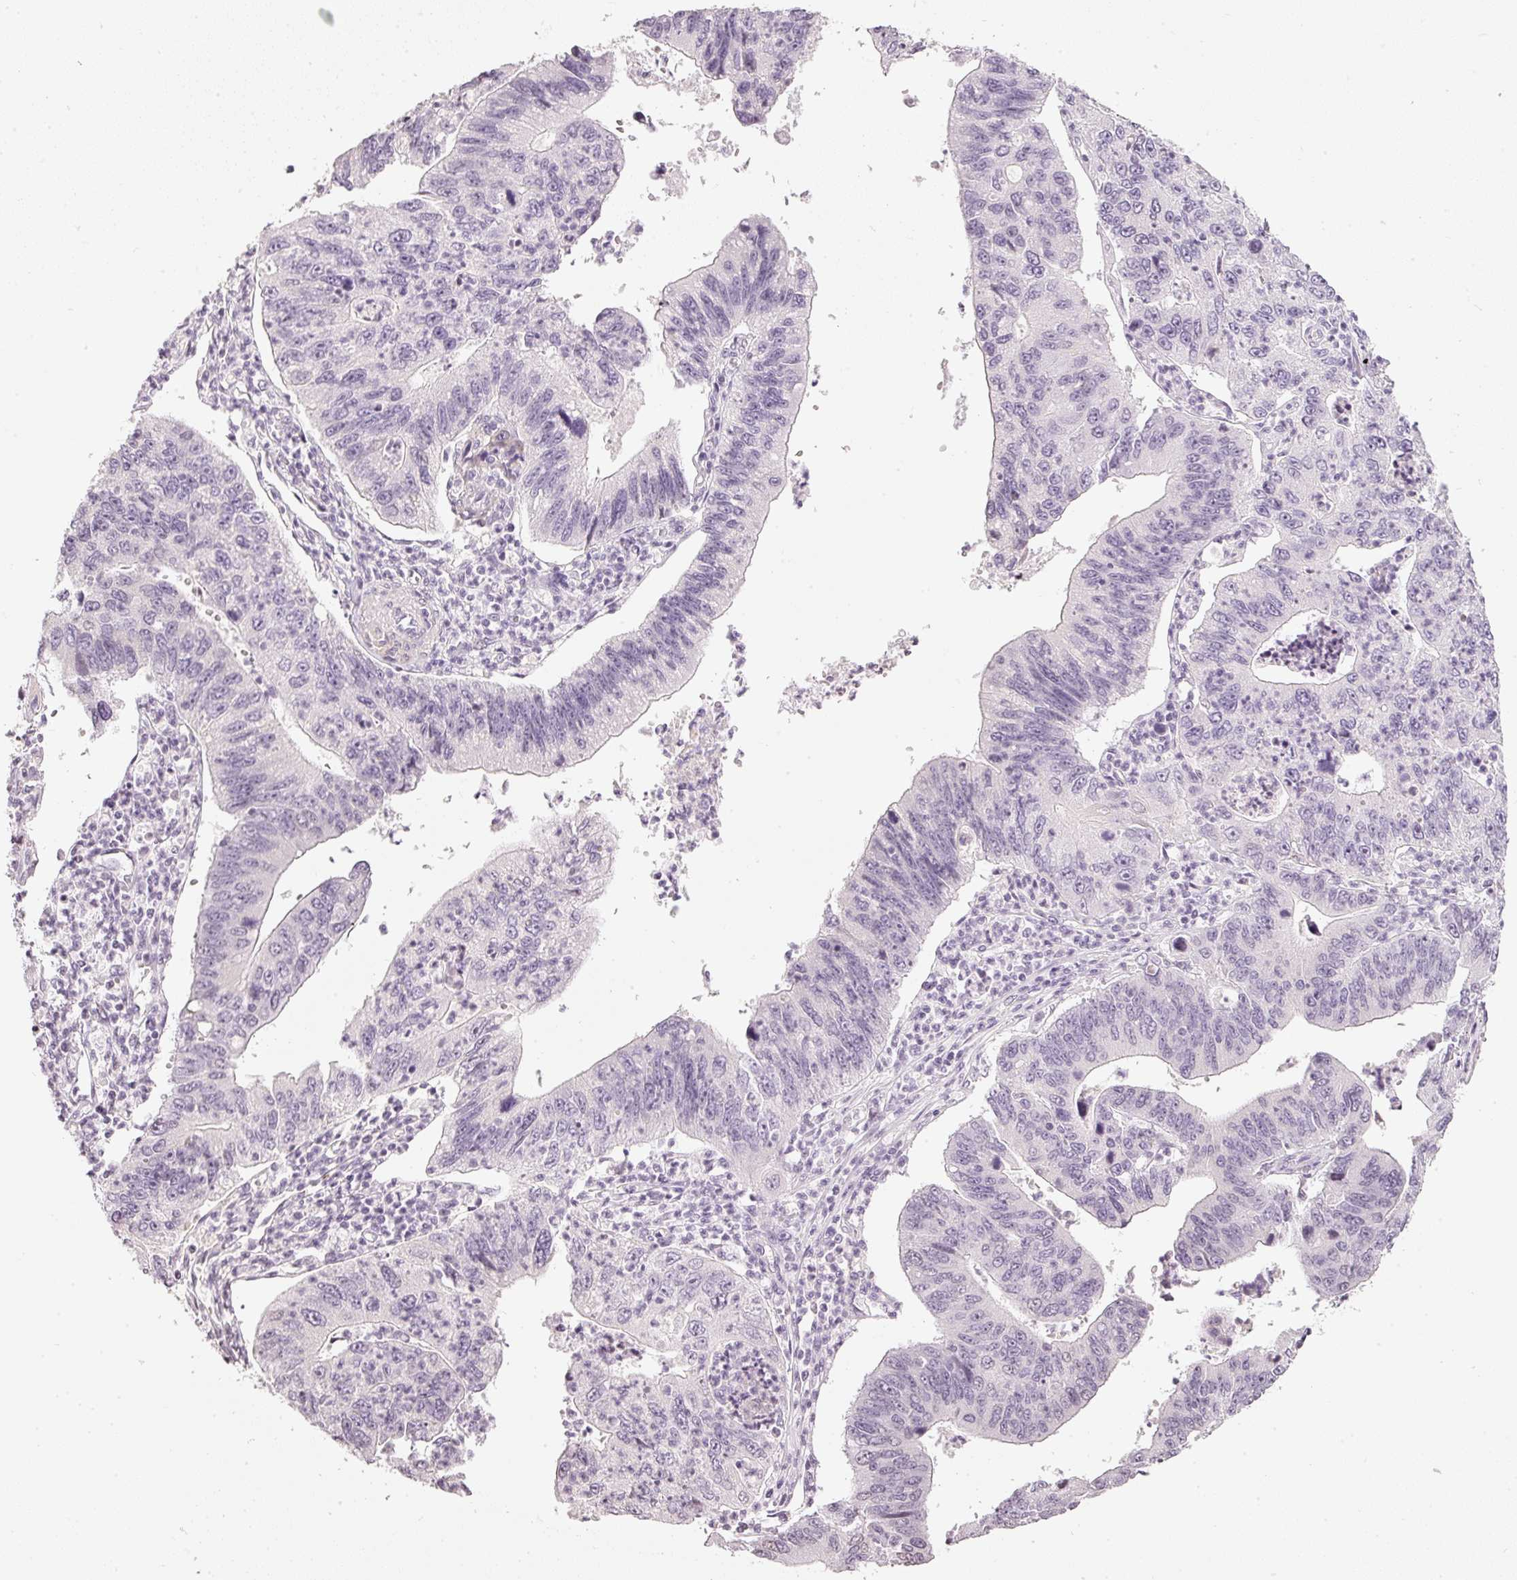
{"staining": {"intensity": "negative", "quantity": "none", "location": "none"}, "tissue": "stomach cancer", "cell_type": "Tumor cells", "image_type": "cancer", "snomed": [{"axis": "morphology", "description": "Adenocarcinoma, NOS"}, {"axis": "topography", "description": "Stomach"}], "caption": "Tumor cells are negative for brown protein staining in stomach cancer (adenocarcinoma).", "gene": "NRDE2", "patient": {"sex": "male", "age": 59}}